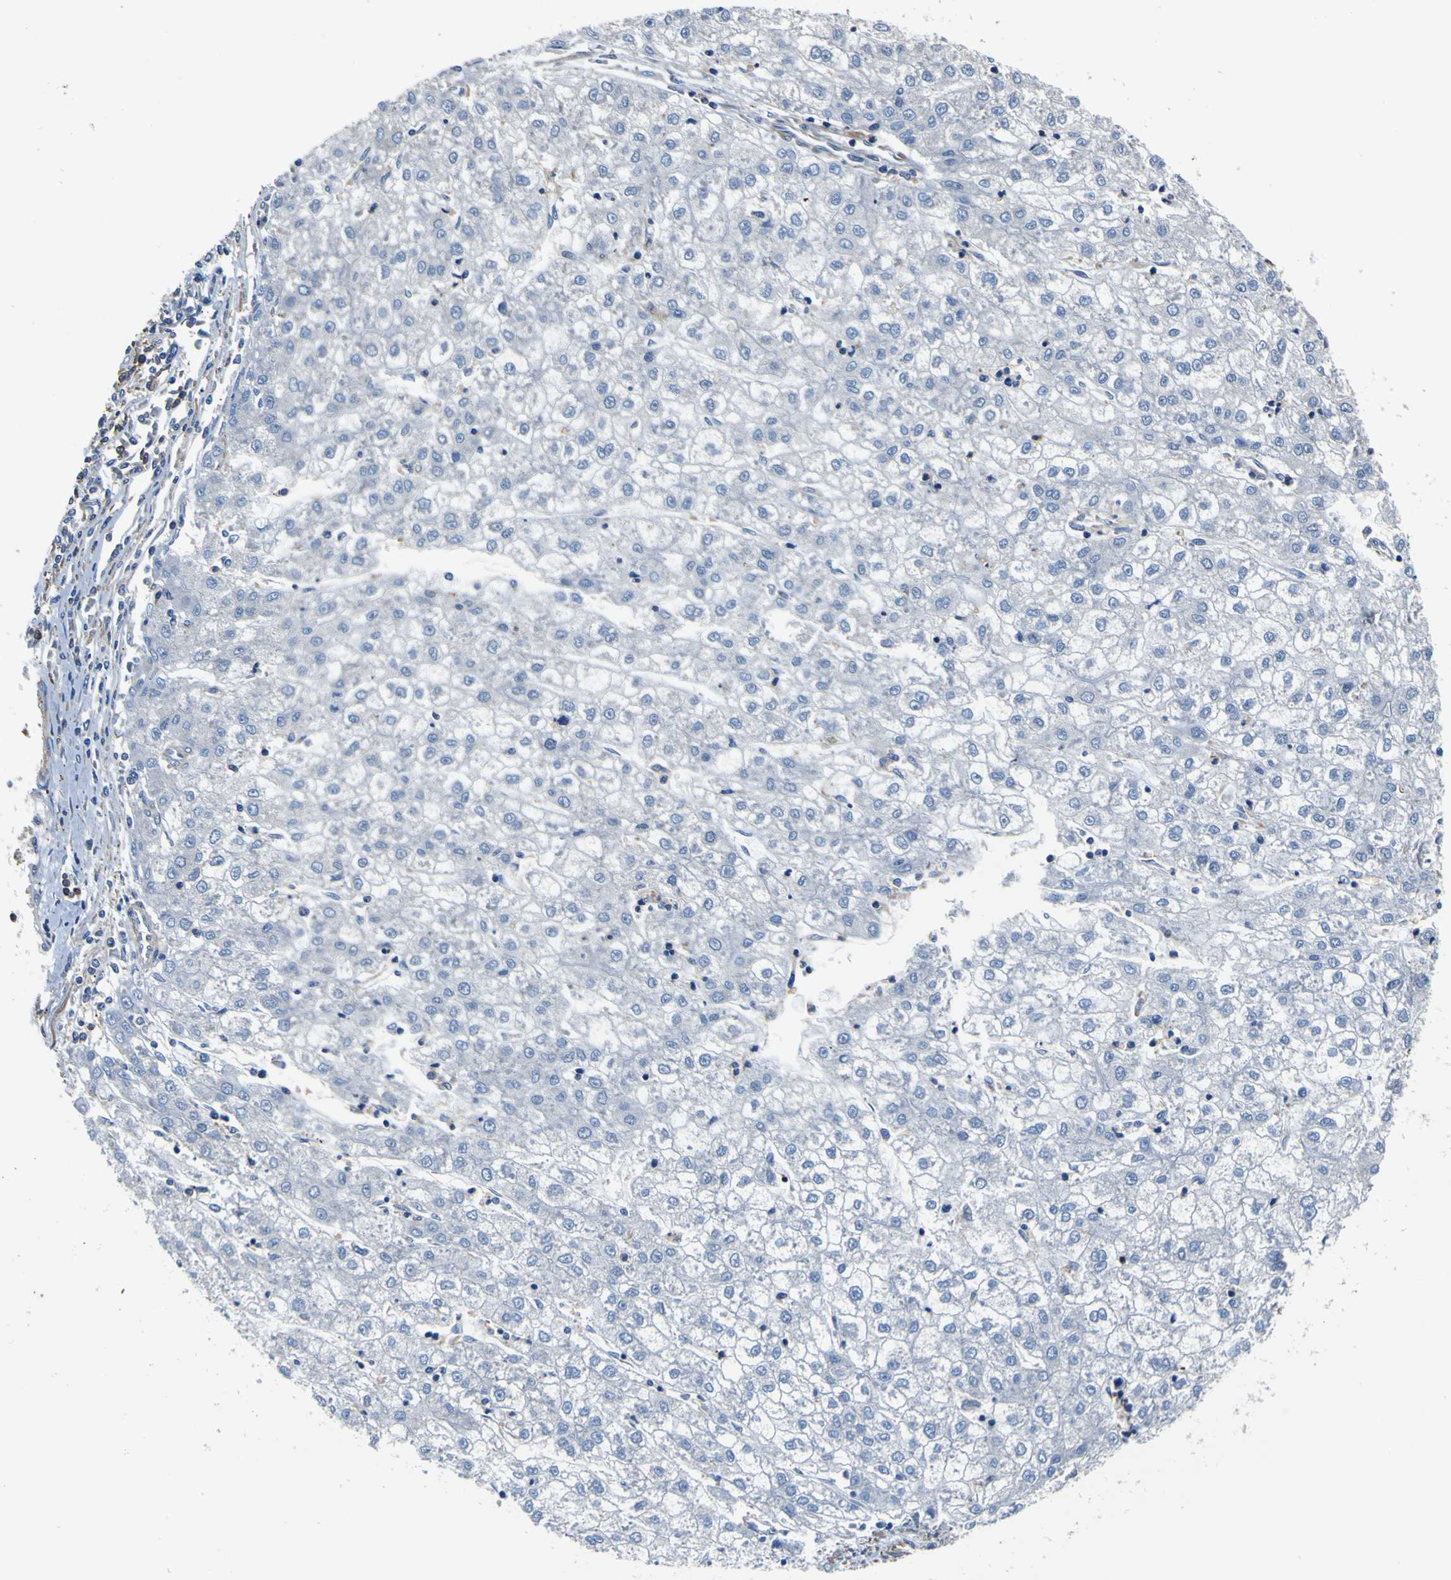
{"staining": {"intensity": "negative", "quantity": "none", "location": "none"}, "tissue": "liver cancer", "cell_type": "Tumor cells", "image_type": "cancer", "snomed": [{"axis": "morphology", "description": "Carcinoma, Hepatocellular, NOS"}, {"axis": "topography", "description": "Liver"}], "caption": "The micrograph demonstrates no significant expression in tumor cells of liver cancer (hepatocellular carcinoma). (Immunohistochemistry (ihc), brightfield microscopy, high magnification).", "gene": "CNR2", "patient": {"sex": "male", "age": 72}}